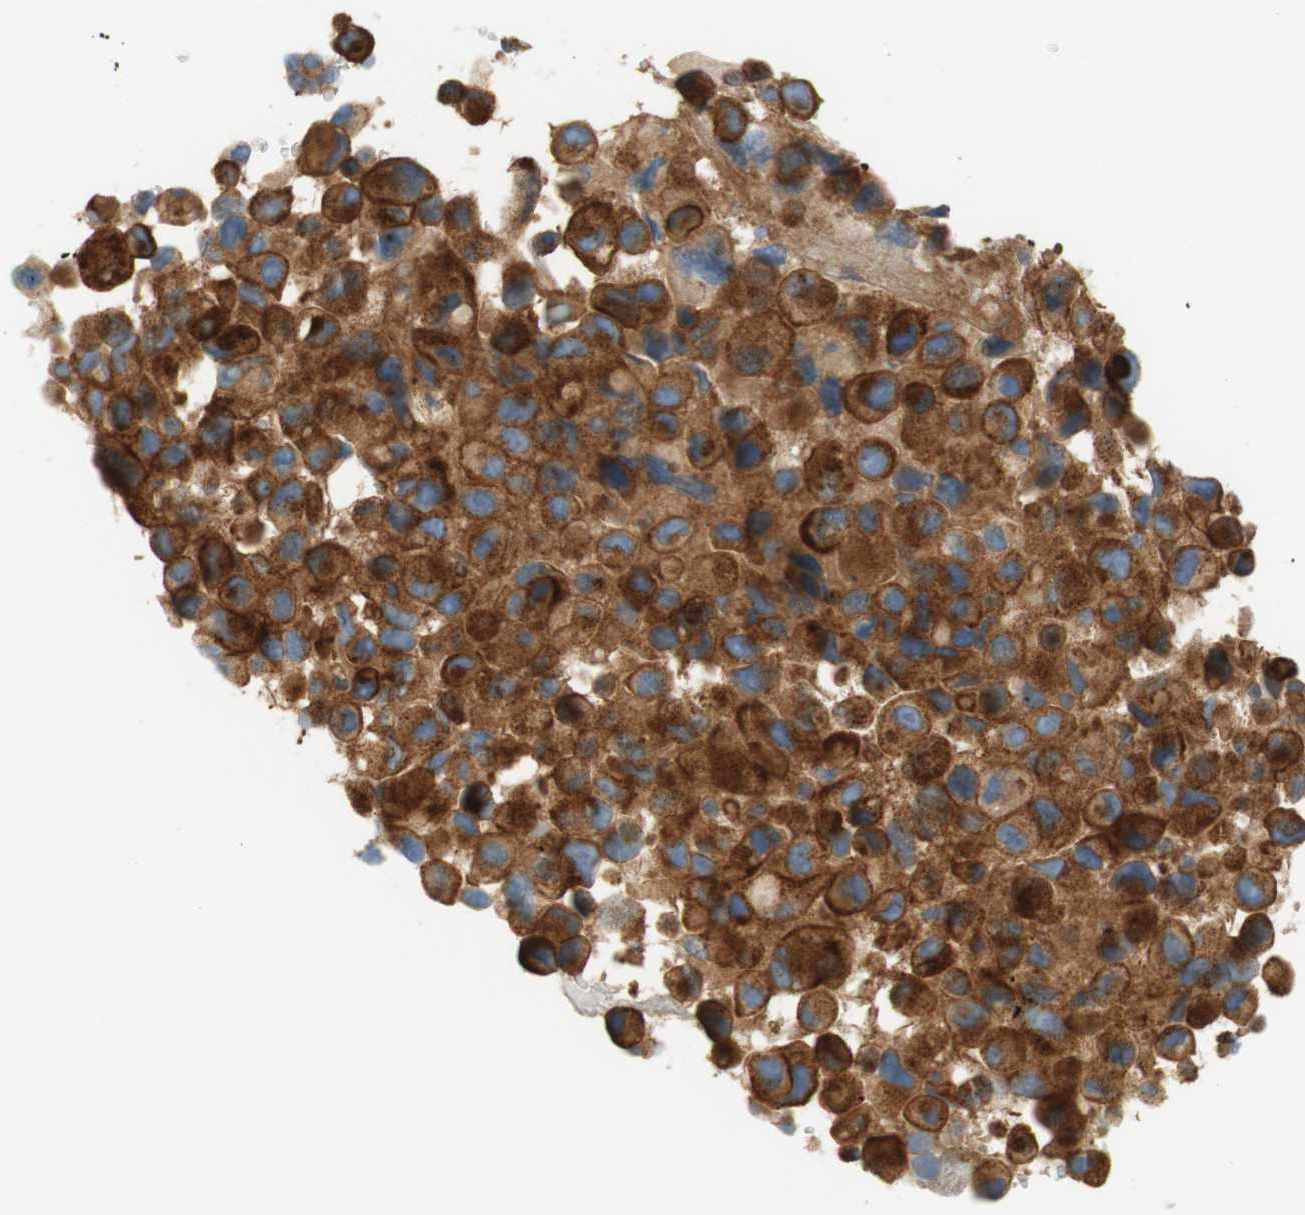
{"staining": {"intensity": "strong", "quantity": ">75%", "location": "cytoplasmic/membranous"}, "tissue": "melanoma", "cell_type": "Tumor cells", "image_type": "cancer", "snomed": [{"axis": "morphology", "description": "Malignant melanoma, NOS"}, {"axis": "topography", "description": "Skin"}], "caption": "Immunohistochemistry (IHC) histopathology image of neoplastic tissue: human malignant melanoma stained using immunohistochemistry (IHC) displays high levels of strong protein expression localized specifically in the cytoplasmic/membranous of tumor cells, appearing as a cytoplasmic/membranous brown color.", "gene": "VPS26A", "patient": {"sex": "female", "age": 73}}